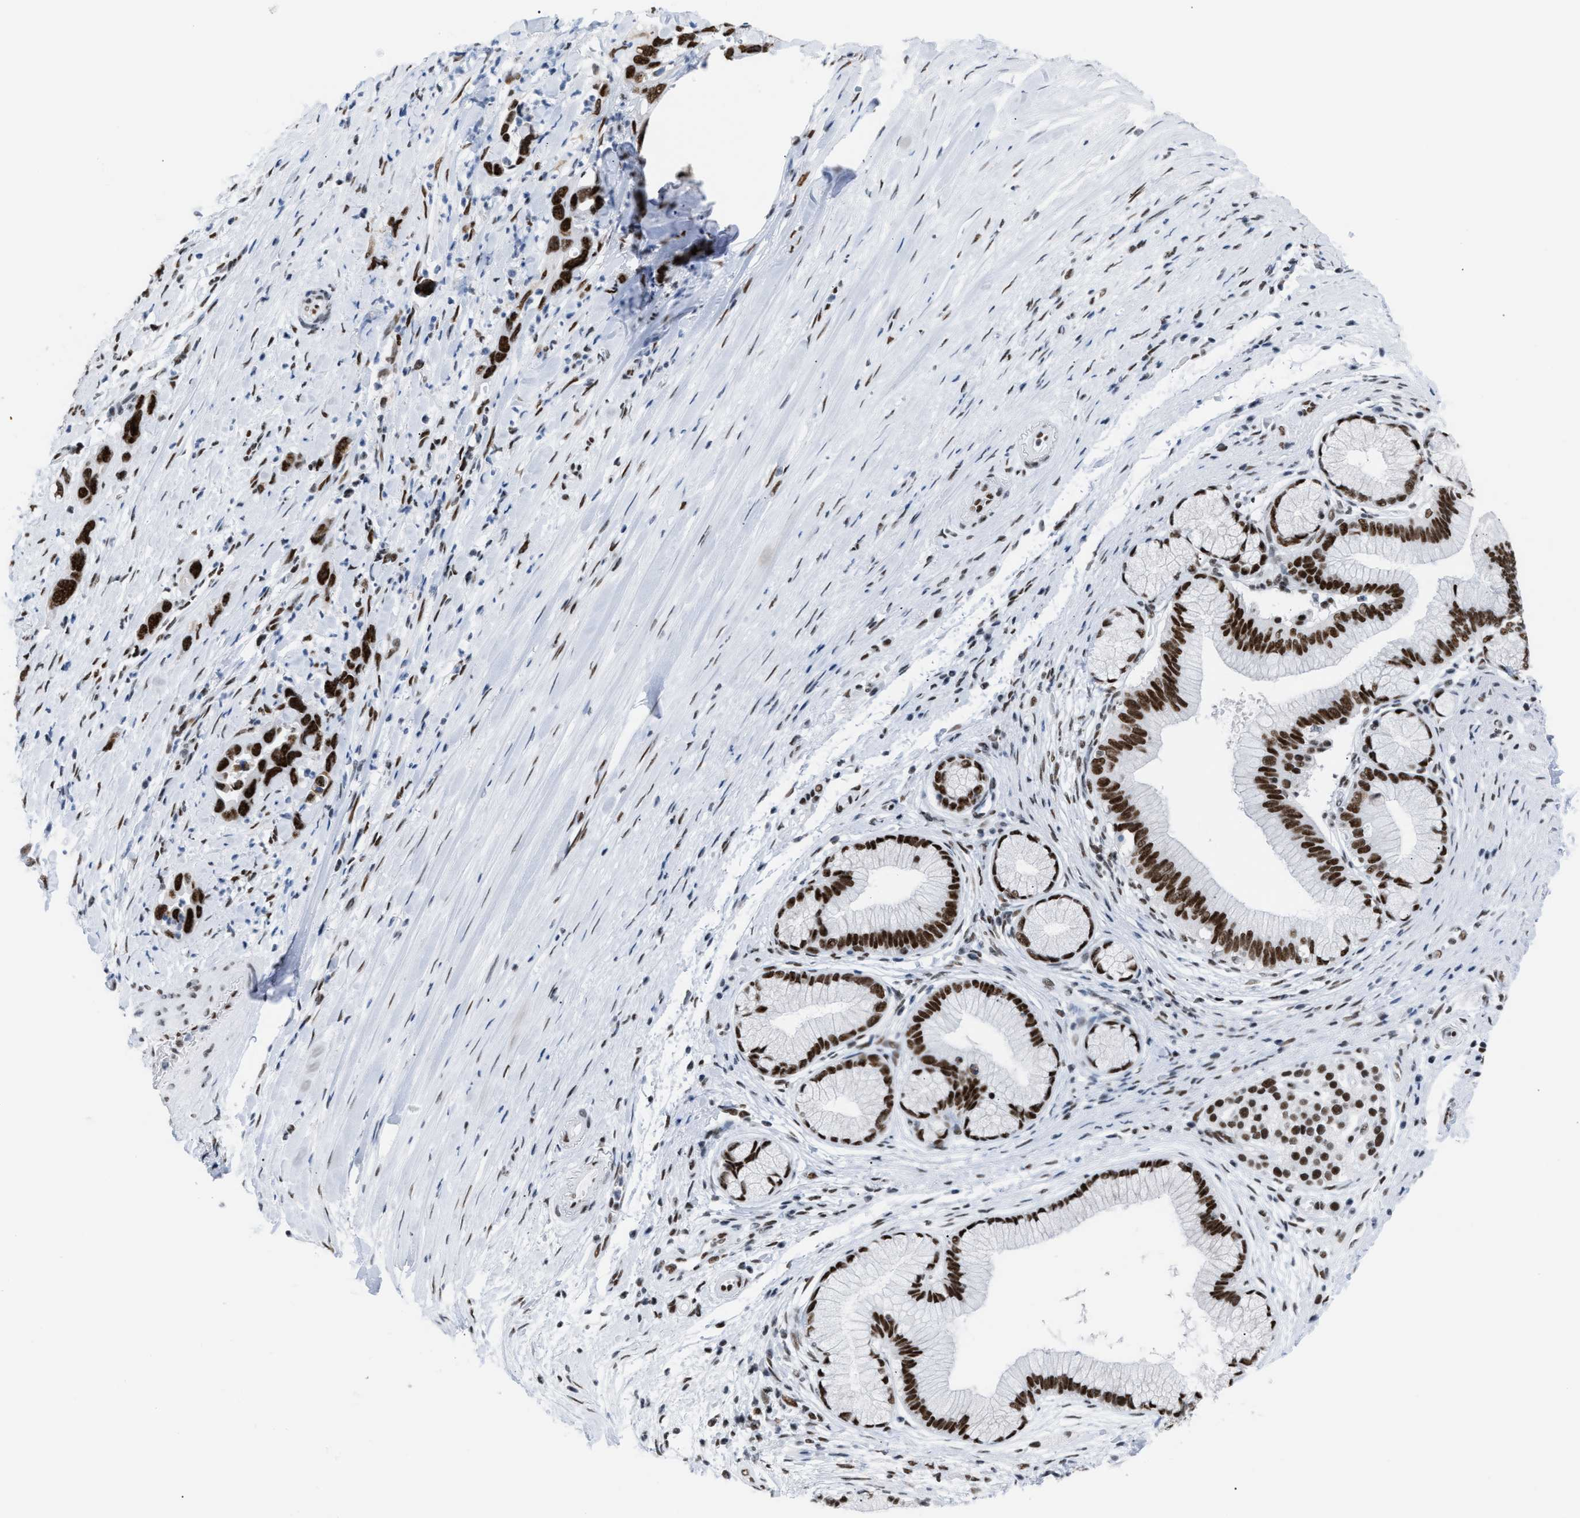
{"staining": {"intensity": "strong", "quantity": ">75%", "location": "nuclear"}, "tissue": "pancreatic cancer", "cell_type": "Tumor cells", "image_type": "cancer", "snomed": [{"axis": "morphology", "description": "Adenocarcinoma, NOS"}, {"axis": "topography", "description": "Pancreas"}], "caption": "DAB (3,3'-diaminobenzidine) immunohistochemical staining of human pancreatic cancer reveals strong nuclear protein expression in about >75% of tumor cells.", "gene": "CCAR2", "patient": {"sex": "female", "age": 70}}